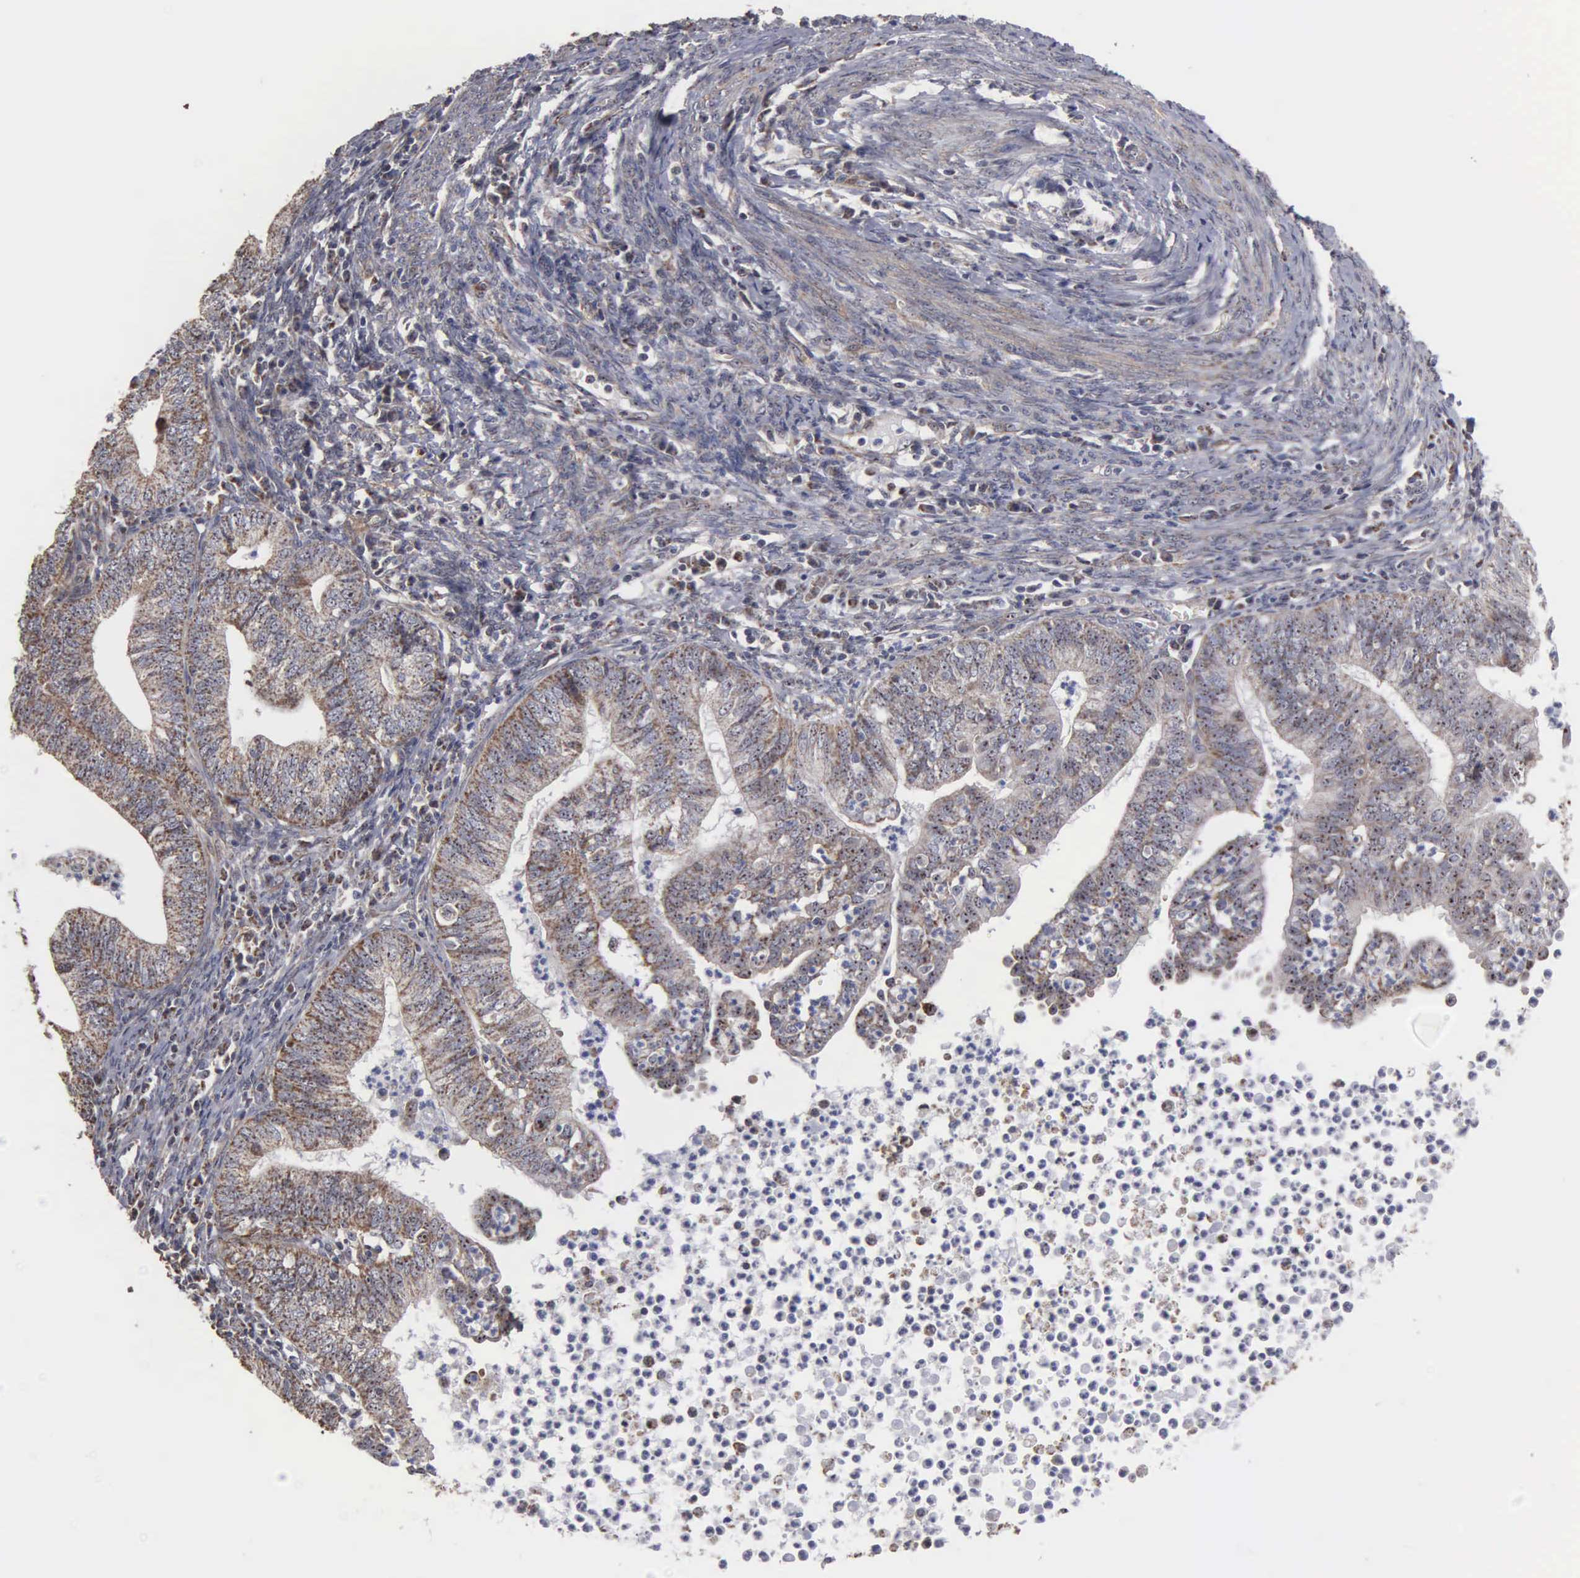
{"staining": {"intensity": "moderate", "quantity": "25%-75%", "location": "cytoplasmic/membranous"}, "tissue": "endometrial cancer", "cell_type": "Tumor cells", "image_type": "cancer", "snomed": [{"axis": "morphology", "description": "Adenocarcinoma, NOS"}, {"axis": "topography", "description": "Endometrium"}], "caption": "Immunohistochemical staining of adenocarcinoma (endometrial) exhibits medium levels of moderate cytoplasmic/membranous protein expression in approximately 25%-75% of tumor cells.", "gene": "NGDN", "patient": {"sex": "female", "age": 66}}